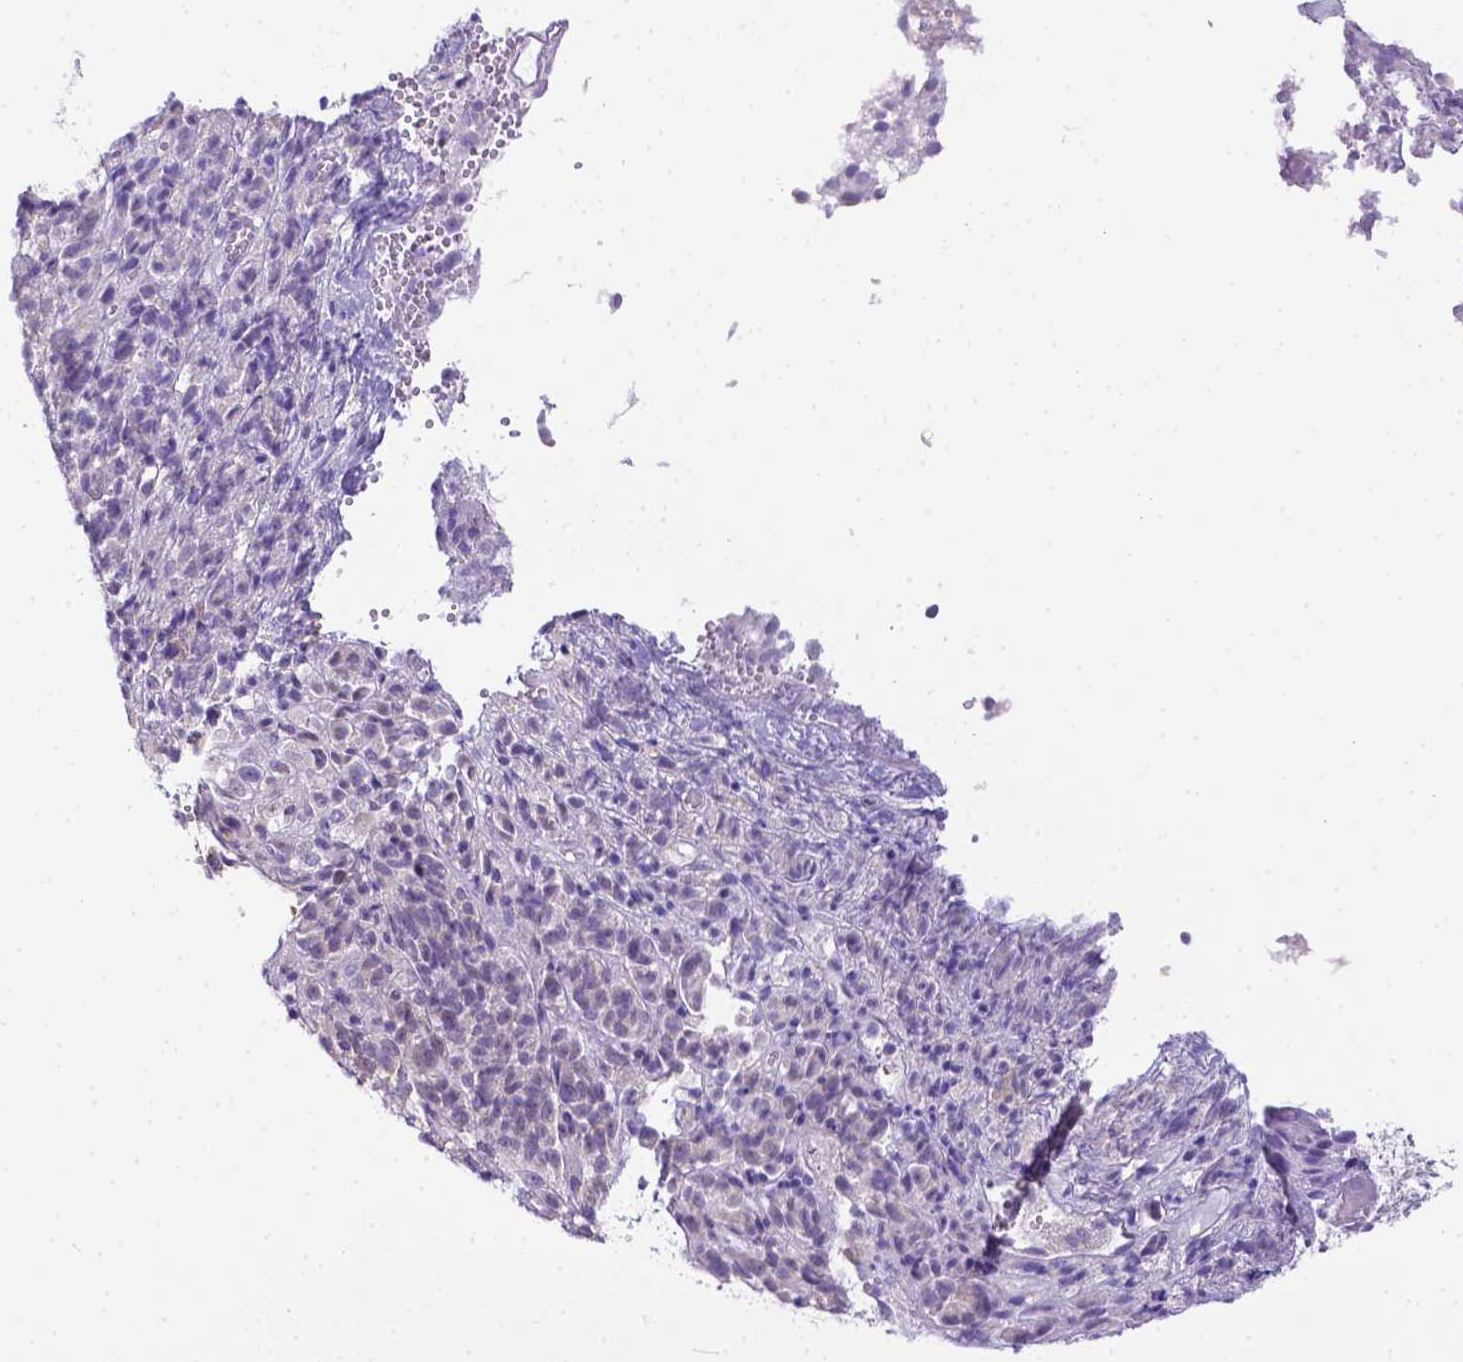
{"staining": {"intensity": "negative", "quantity": "none", "location": "none"}, "tissue": "melanoma", "cell_type": "Tumor cells", "image_type": "cancer", "snomed": [{"axis": "morphology", "description": "Malignant melanoma, Metastatic site"}, {"axis": "topography", "description": "Brain"}], "caption": "Image shows no significant protein expression in tumor cells of melanoma.", "gene": "CD40", "patient": {"sex": "female", "age": 56}}